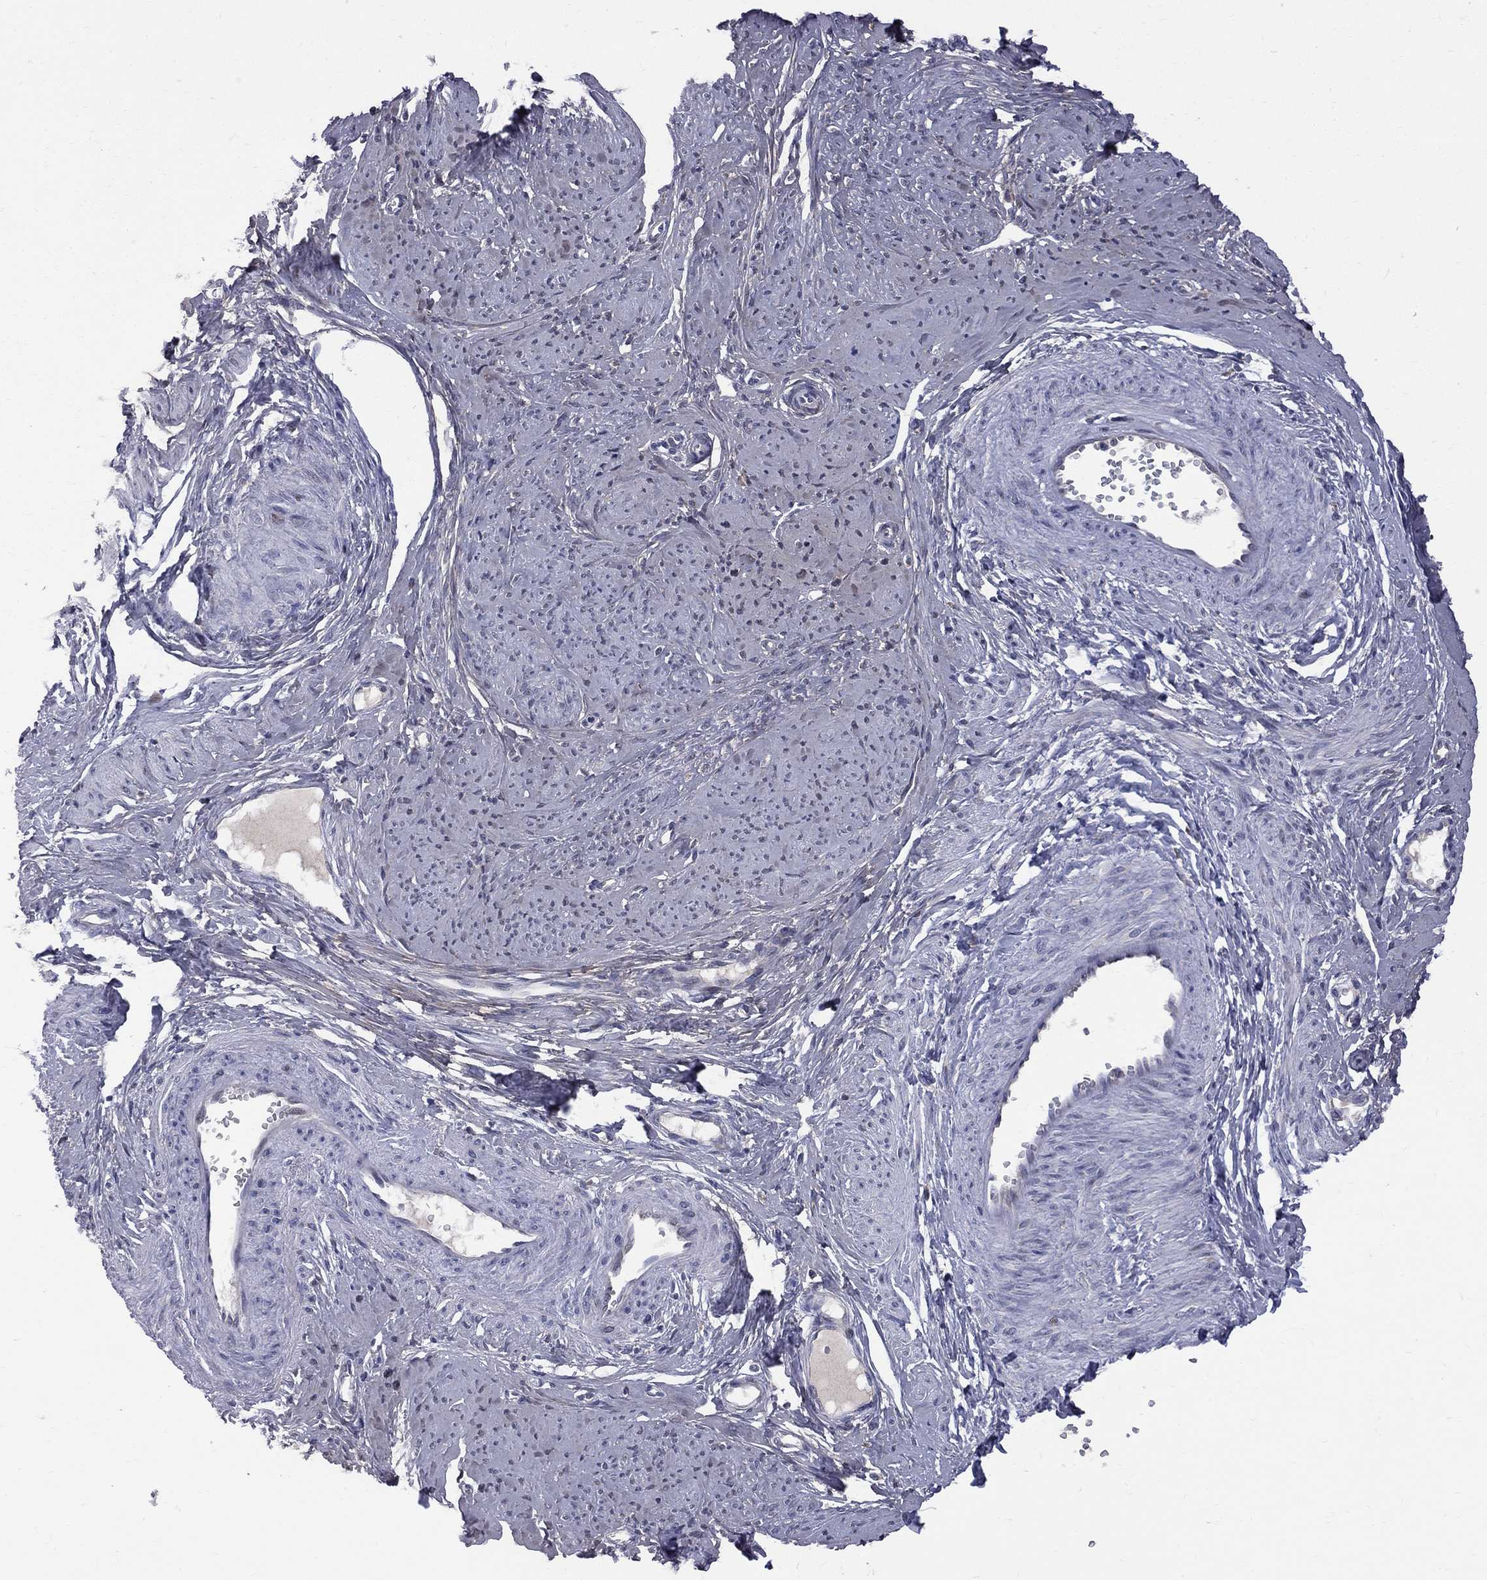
{"staining": {"intensity": "weak", "quantity": "25%-75%", "location": "nuclear"}, "tissue": "smooth muscle", "cell_type": "Smooth muscle cells", "image_type": "normal", "snomed": [{"axis": "morphology", "description": "Normal tissue, NOS"}, {"axis": "topography", "description": "Smooth muscle"}], "caption": "Normal smooth muscle shows weak nuclear staining in about 25%-75% of smooth muscle cells Ihc stains the protein of interest in brown and the nuclei are stained blue..", "gene": "CNOT11", "patient": {"sex": "female", "age": 48}}